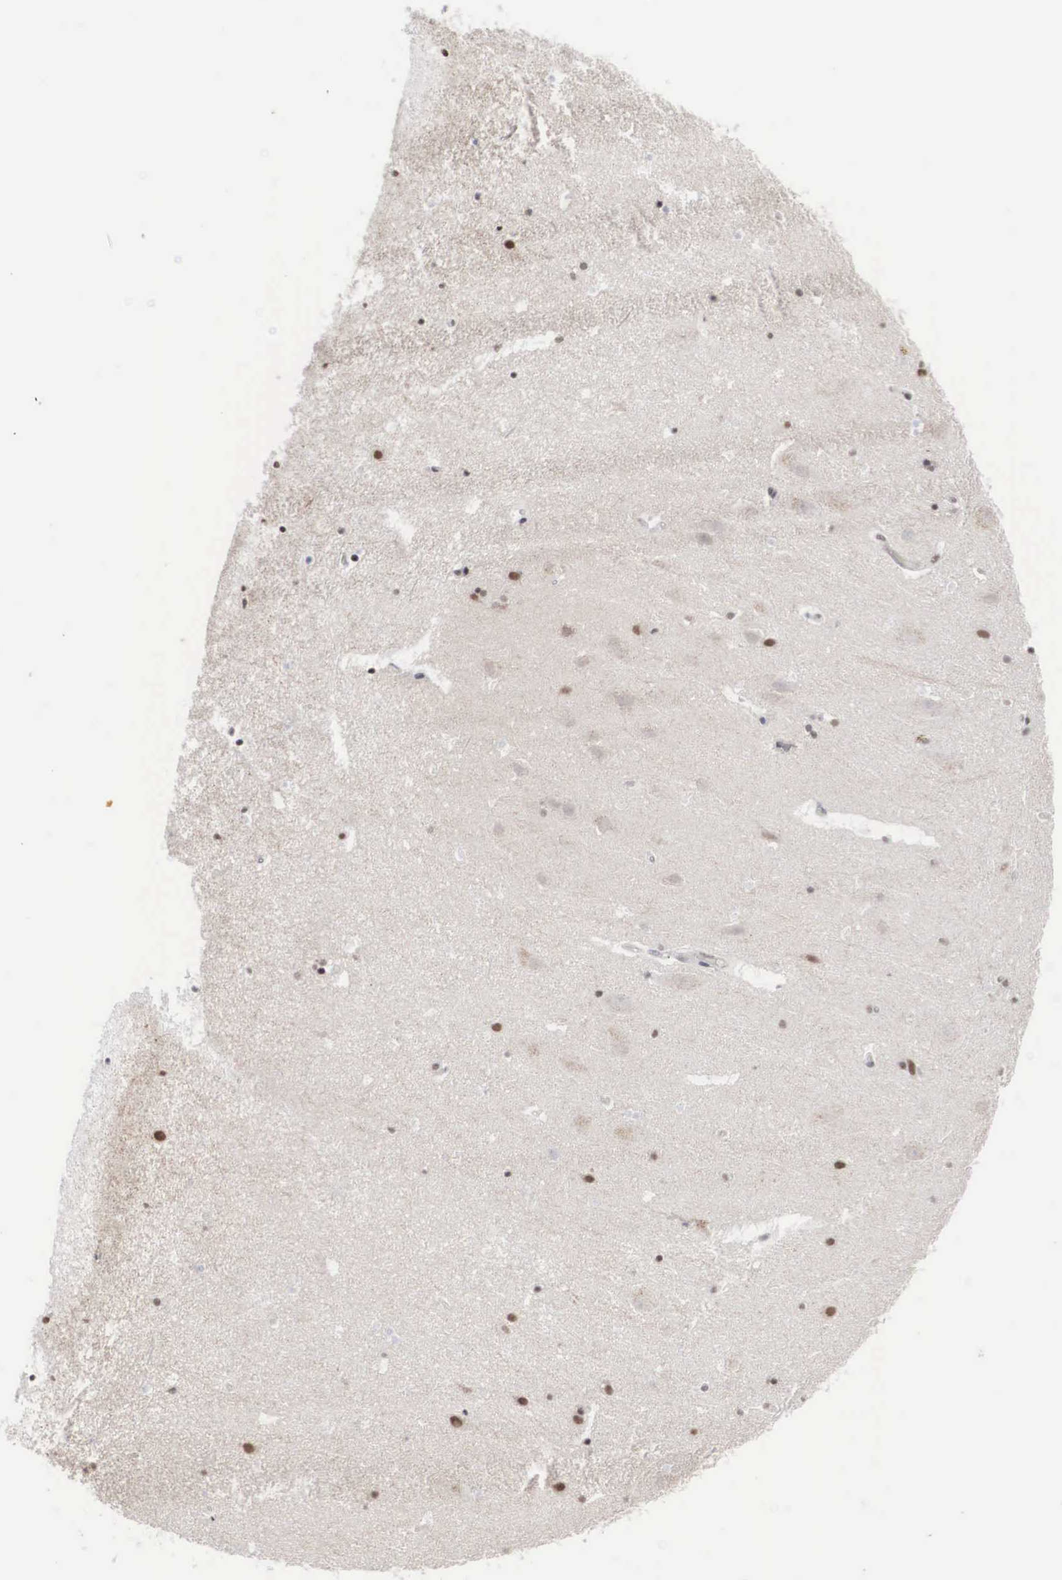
{"staining": {"intensity": "weak", "quantity": "25%-75%", "location": "nuclear"}, "tissue": "hippocampus", "cell_type": "Glial cells", "image_type": "normal", "snomed": [{"axis": "morphology", "description": "Normal tissue, NOS"}, {"axis": "topography", "description": "Hippocampus"}], "caption": "Hippocampus stained with a brown dye shows weak nuclear positive positivity in approximately 25%-75% of glial cells.", "gene": "AUTS2", "patient": {"sex": "male", "age": 45}}